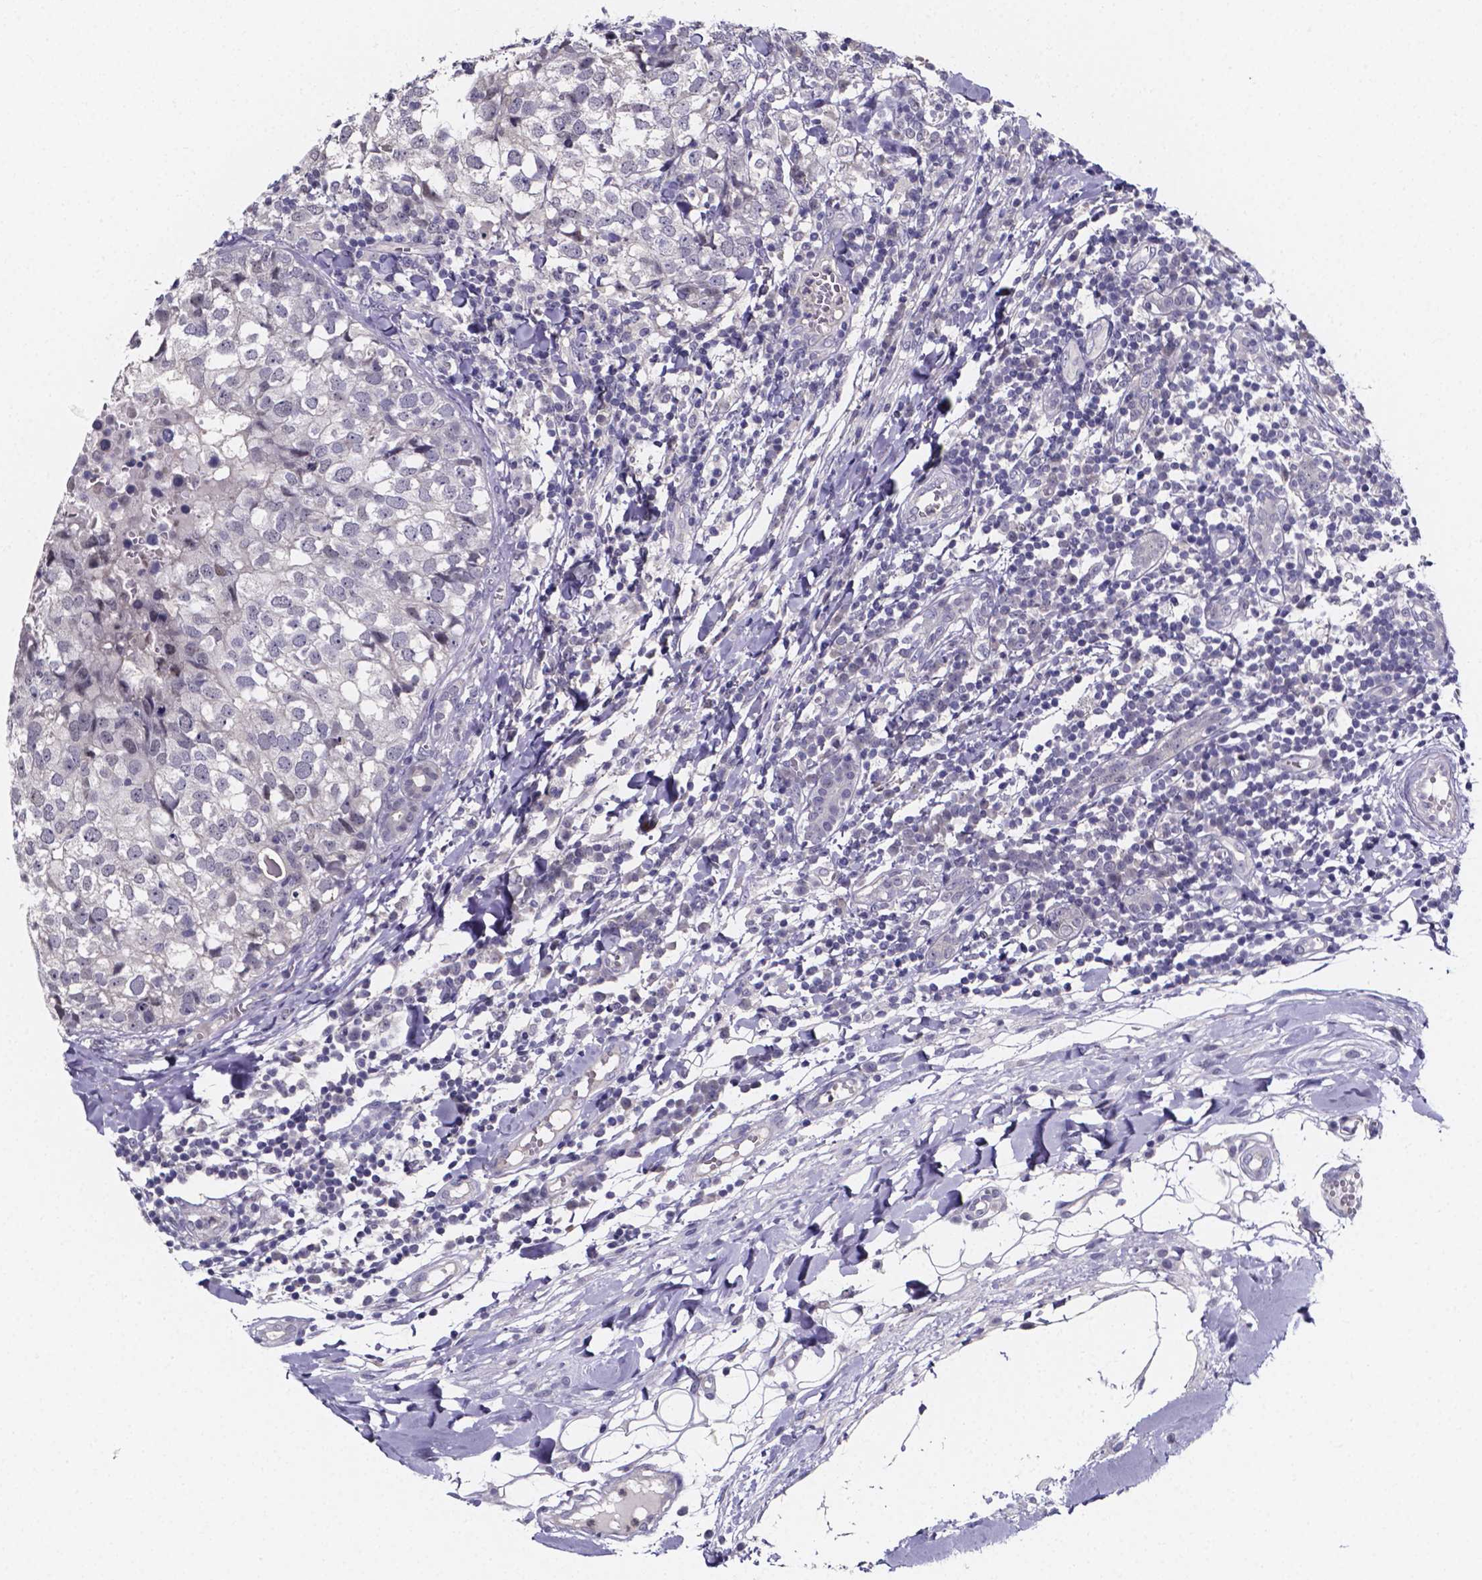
{"staining": {"intensity": "negative", "quantity": "none", "location": "none"}, "tissue": "breast cancer", "cell_type": "Tumor cells", "image_type": "cancer", "snomed": [{"axis": "morphology", "description": "Duct carcinoma"}, {"axis": "topography", "description": "Breast"}], "caption": "There is no significant positivity in tumor cells of invasive ductal carcinoma (breast).", "gene": "IZUMO1", "patient": {"sex": "female", "age": 30}}